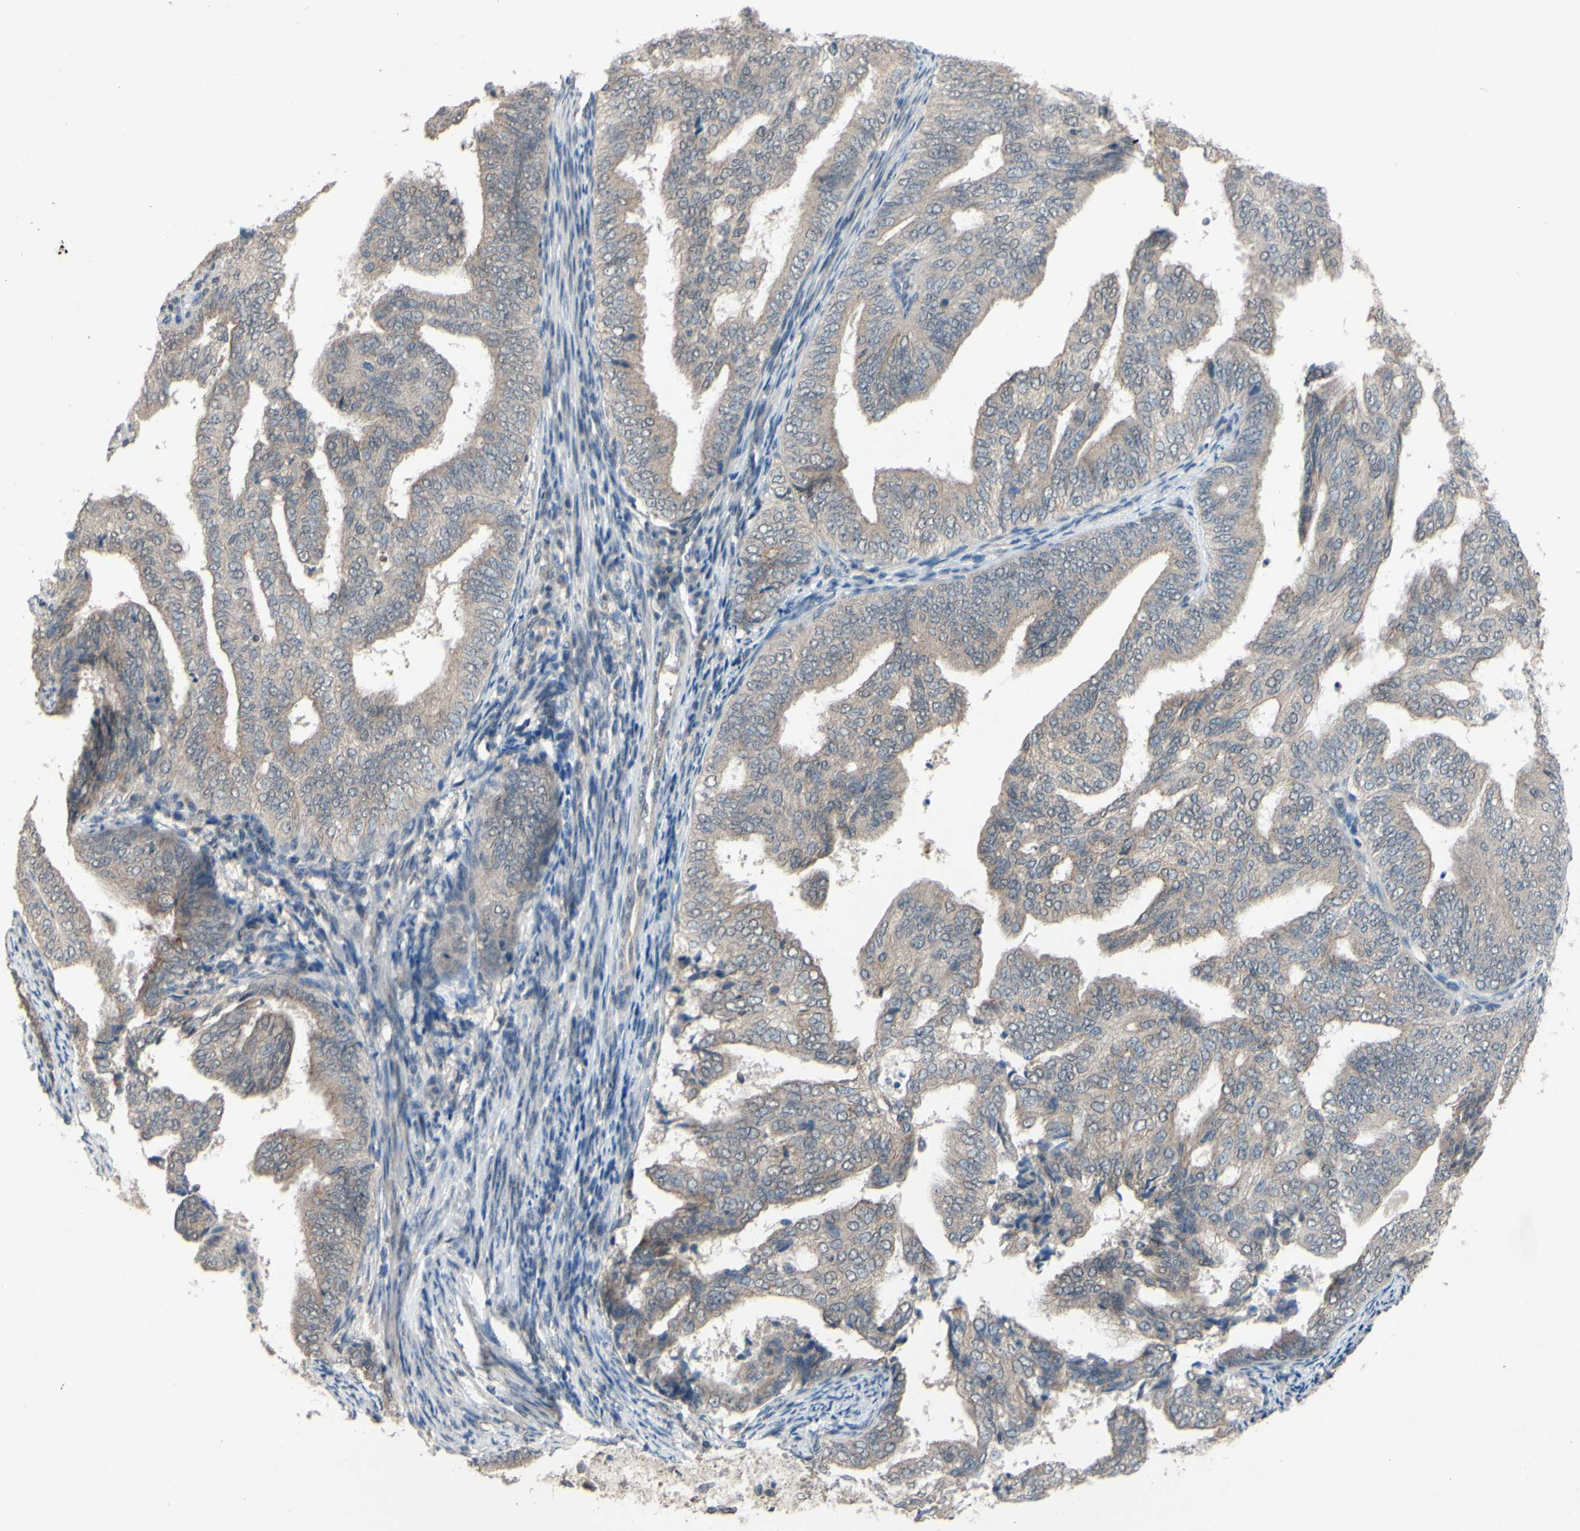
{"staining": {"intensity": "weak", "quantity": ">75%", "location": "cytoplasmic/membranous"}, "tissue": "endometrial cancer", "cell_type": "Tumor cells", "image_type": "cancer", "snomed": [{"axis": "morphology", "description": "Adenocarcinoma, NOS"}, {"axis": "topography", "description": "Endometrium"}], "caption": "A low amount of weak cytoplasmic/membranous expression is identified in approximately >75% of tumor cells in endometrial cancer tissue.", "gene": "CDCP1", "patient": {"sex": "female", "age": 58}}